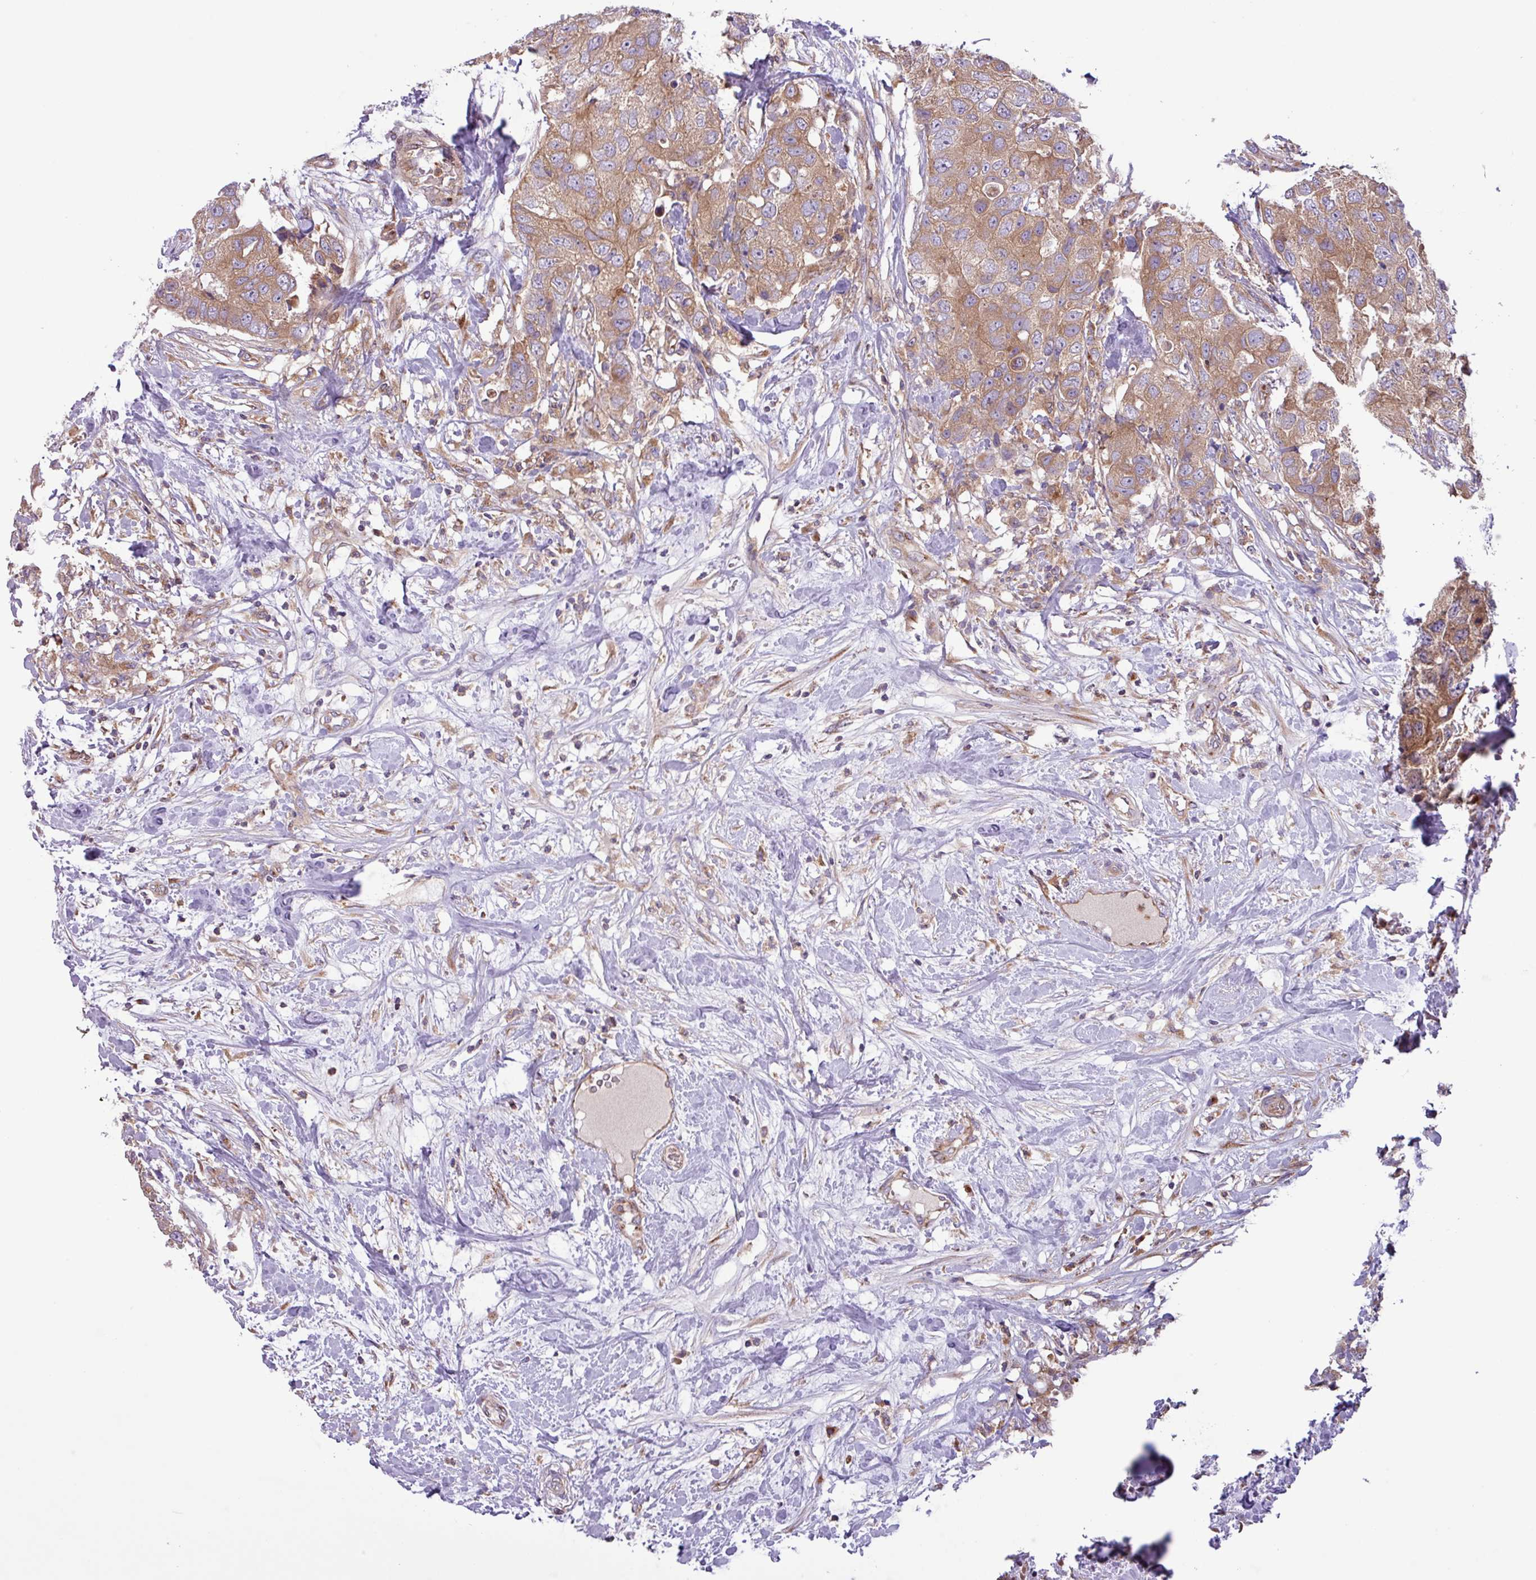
{"staining": {"intensity": "moderate", "quantity": ">75%", "location": "cytoplasmic/membranous"}, "tissue": "breast cancer", "cell_type": "Tumor cells", "image_type": "cancer", "snomed": [{"axis": "morphology", "description": "Duct carcinoma"}, {"axis": "topography", "description": "Breast"}], "caption": "Human intraductal carcinoma (breast) stained with a brown dye demonstrates moderate cytoplasmic/membranous positive expression in approximately >75% of tumor cells.", "gene": "RAB19", "patient": {"sex": "female", "age": 62}}